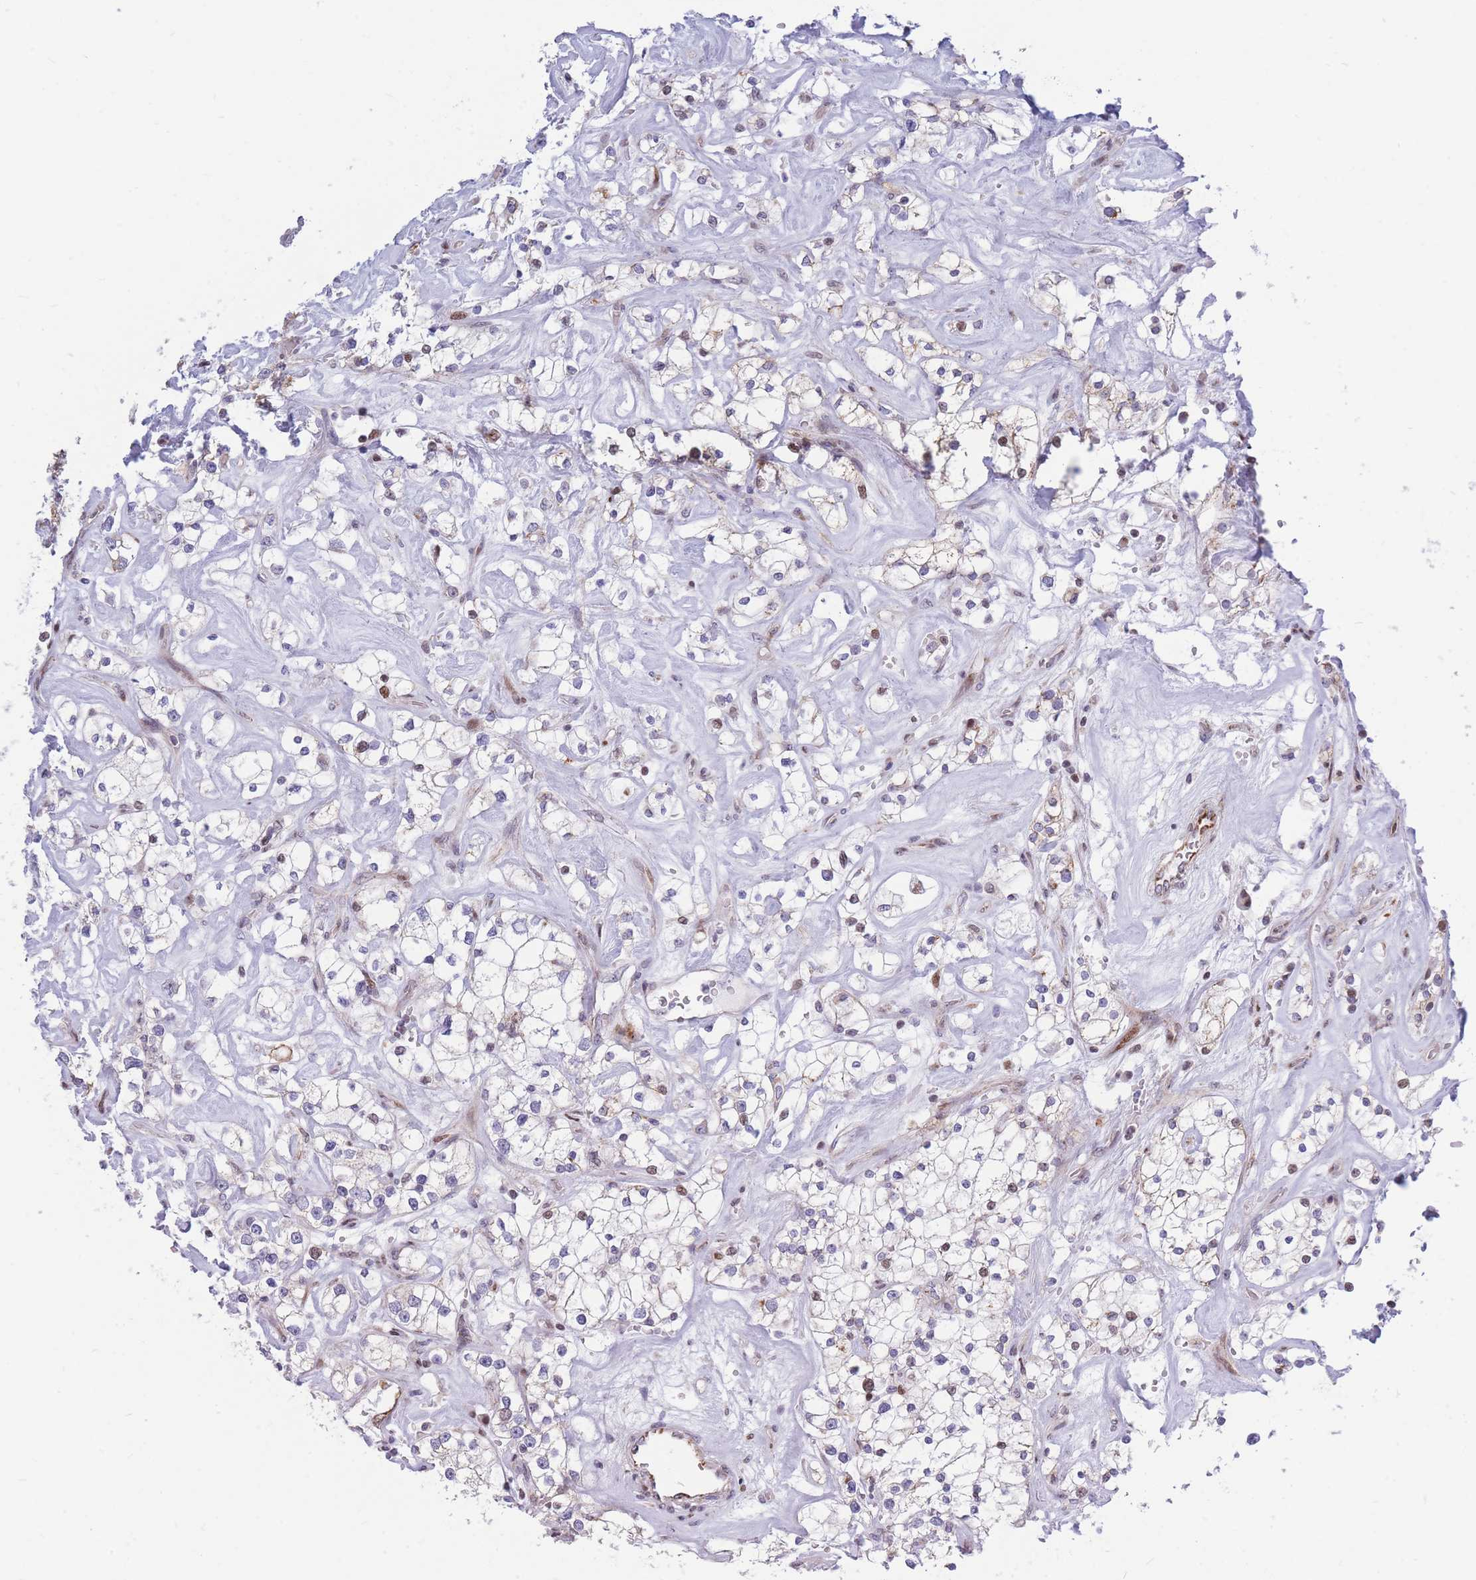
{"staining": {"intensity": "moderate", "quantity": "<25%", "location": "nuclear"}, "tissue": "renal cancer", "cell_type": "Tumor cells", "image_type": "cancer", "snomed": [{"axis": "morphology", "description": "Adenocarcinoma, NOS"}, {"axis": "topography", "description": "Kidney"}], "caption": "DAB (3,3'-diaminobenzidine) immunohistochemical staining of renal cancer exhibits moderate nuclear protein expression in approximately <25% of tumor cells.", "gene": "MOB4", "patient": {"sex": "male", "age": 77}}